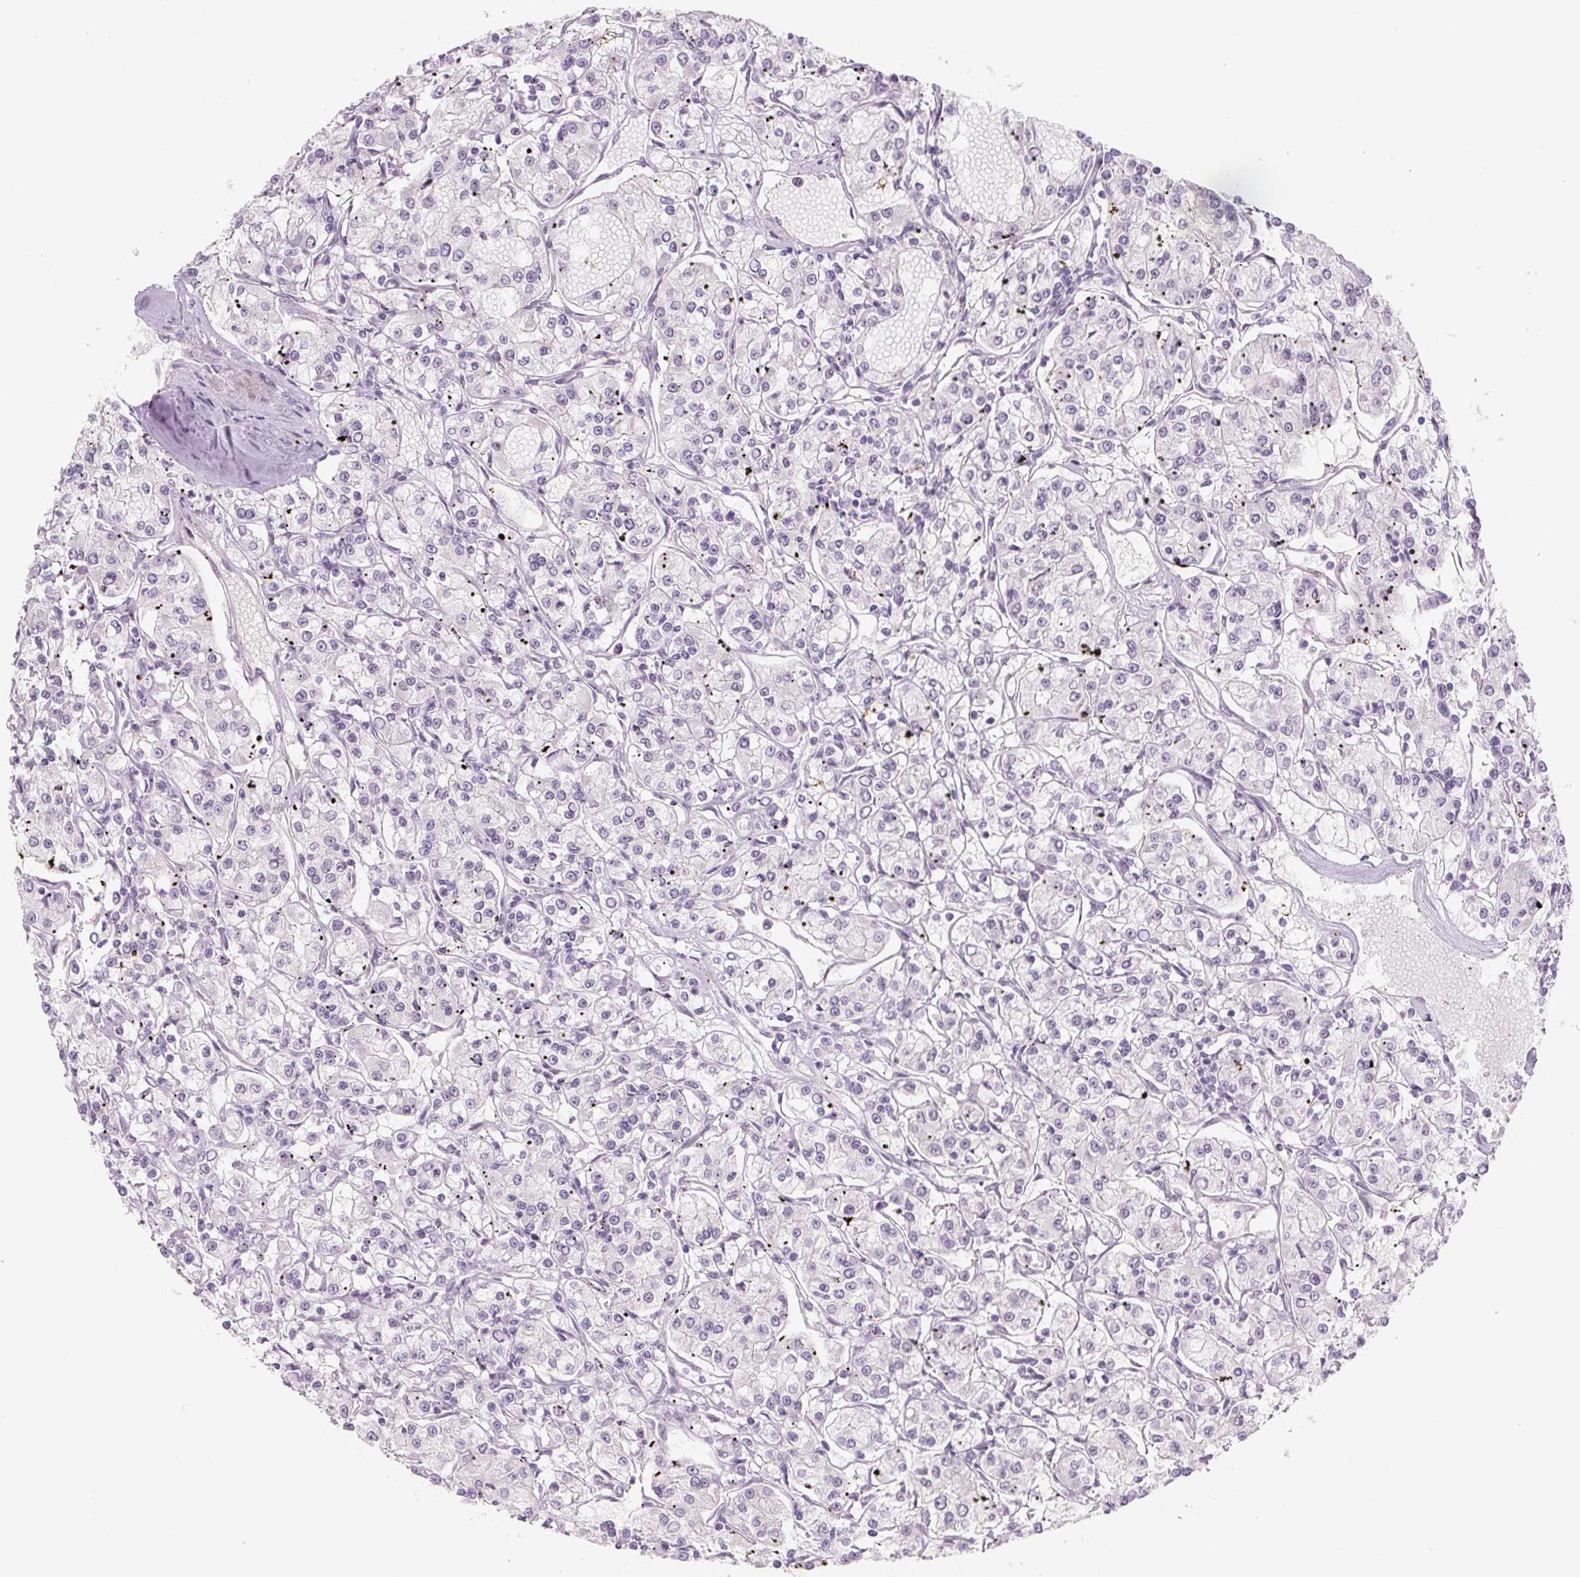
{"staining": {"intensity": "negative", "quantity": "none", "location": "none"}, "tissue": "renal cancer", "cell_type": "Tumor cells", "image_type": "cancer", "snomed": [{"axis": "morphology", "description": "Adenocarcinoma, NOS"}, {"axis": "topography", "description": "Kidney"}], "caption": "Immunohistochemistry histopathology image of neoplastic tissue: adenocarcinoma (renal) stained with DAB (3,3'-diaminobenzidine) shows no significant protein positivity in tumor cells.", "gene": "PRM1", "patient": {"sex": "female", "age": 59}}